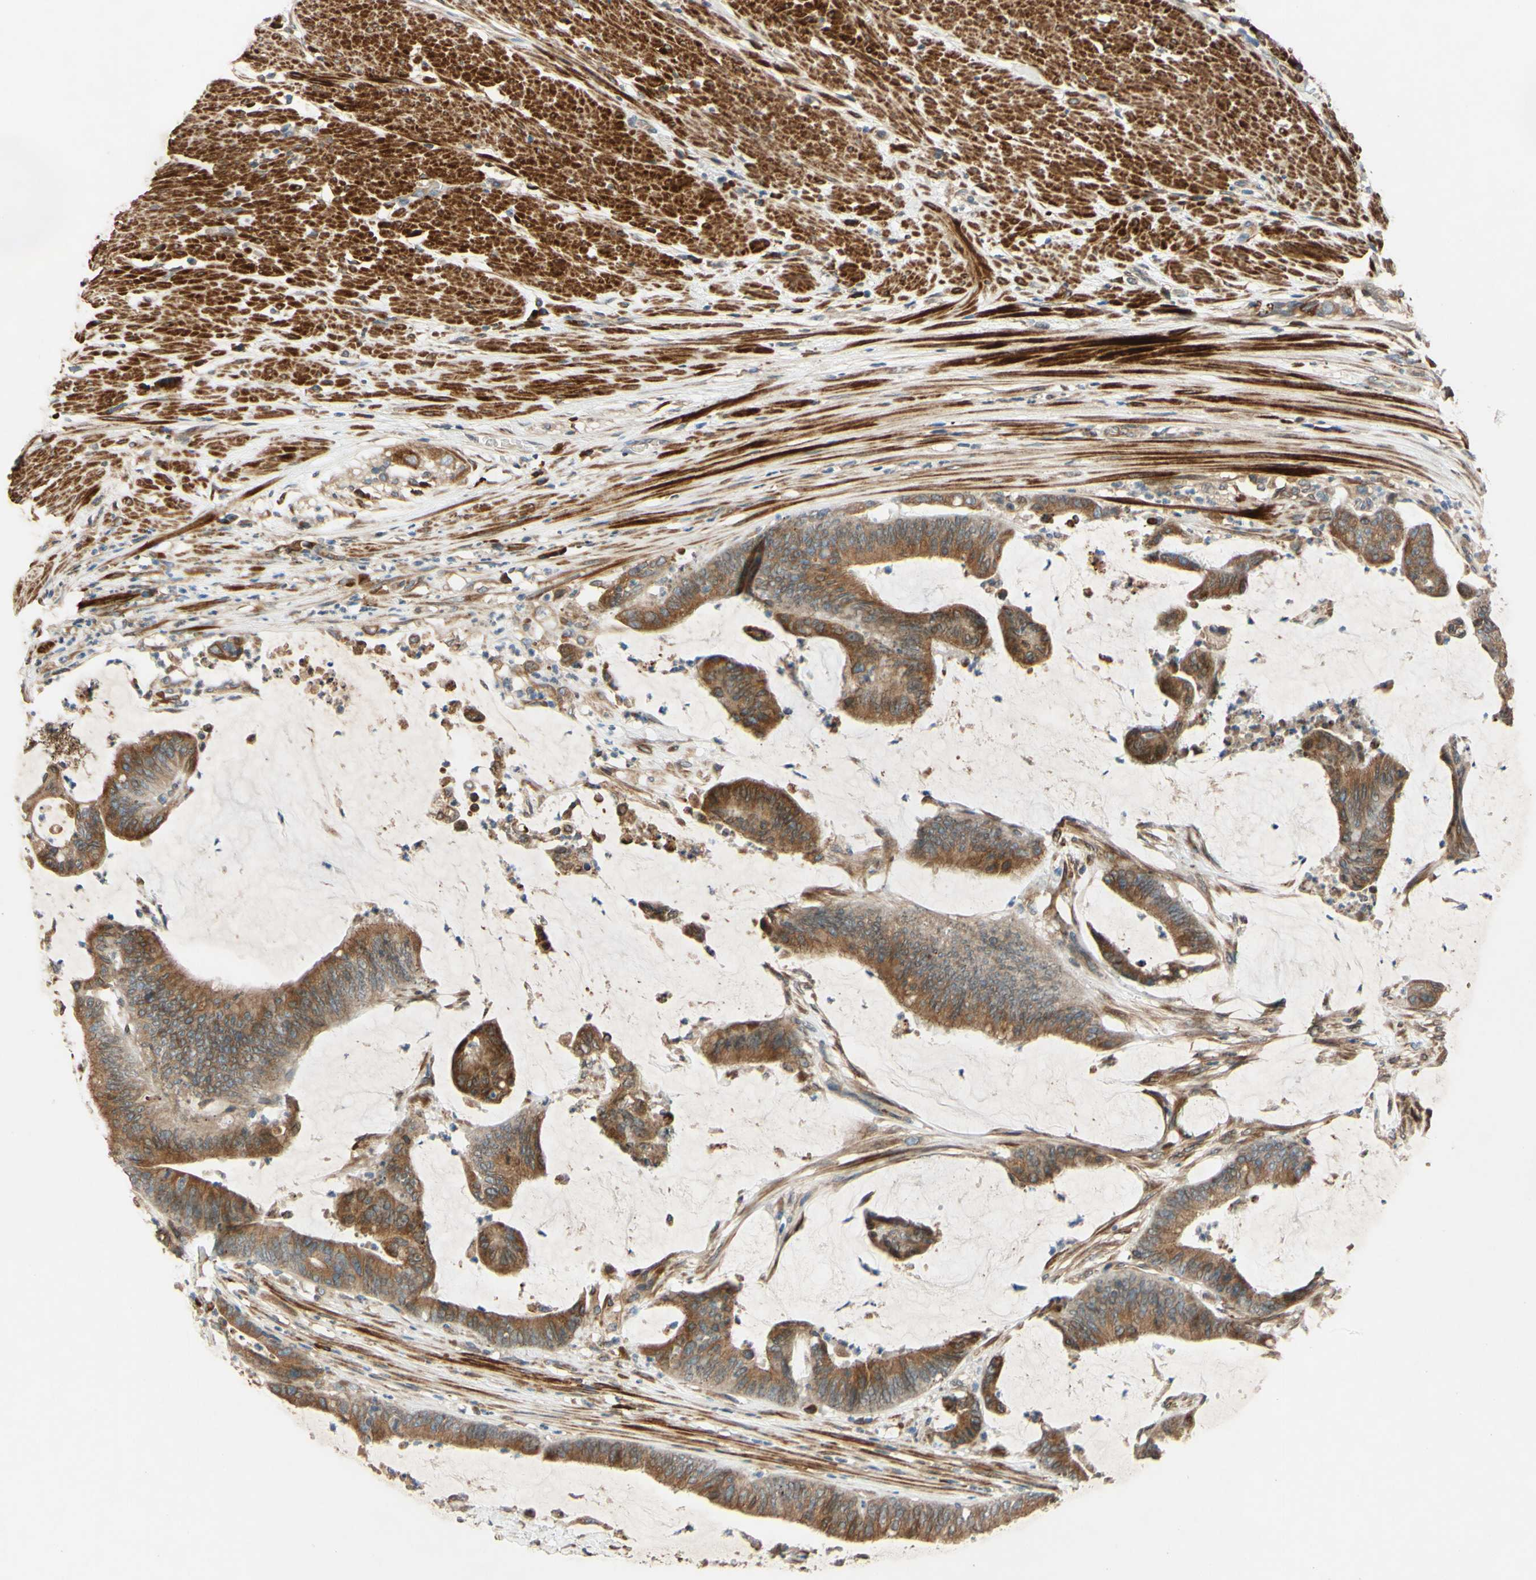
{"staining": {"intensity": "moderate", "quantity": "25%-75%", "location": "cytoplasmic/membranous,nuclear"}, "tissue": "colorectal cancer", "cell_type": "Tumor cells", "image_type": "cancer", "snomed": [{"axis": "morphology", "description": "Adenocarcinoma, NOS"}, {"axis": "topography", "description": "Rectum"}], "caption": "IHC (DAB) staining of human colorectal cancer demonstrates moderate cytoplasmic/membranous and nuclear protein staining in about 25%-75% of tumor cells. Using DAB (3,3'-diaminobenzidine) (brown) and hematoxylin (blue) stains, captured at high magnification using brightfield microscopy.", "gene": "PTPRU", "patient": {"sex": "female", "age": 66}}